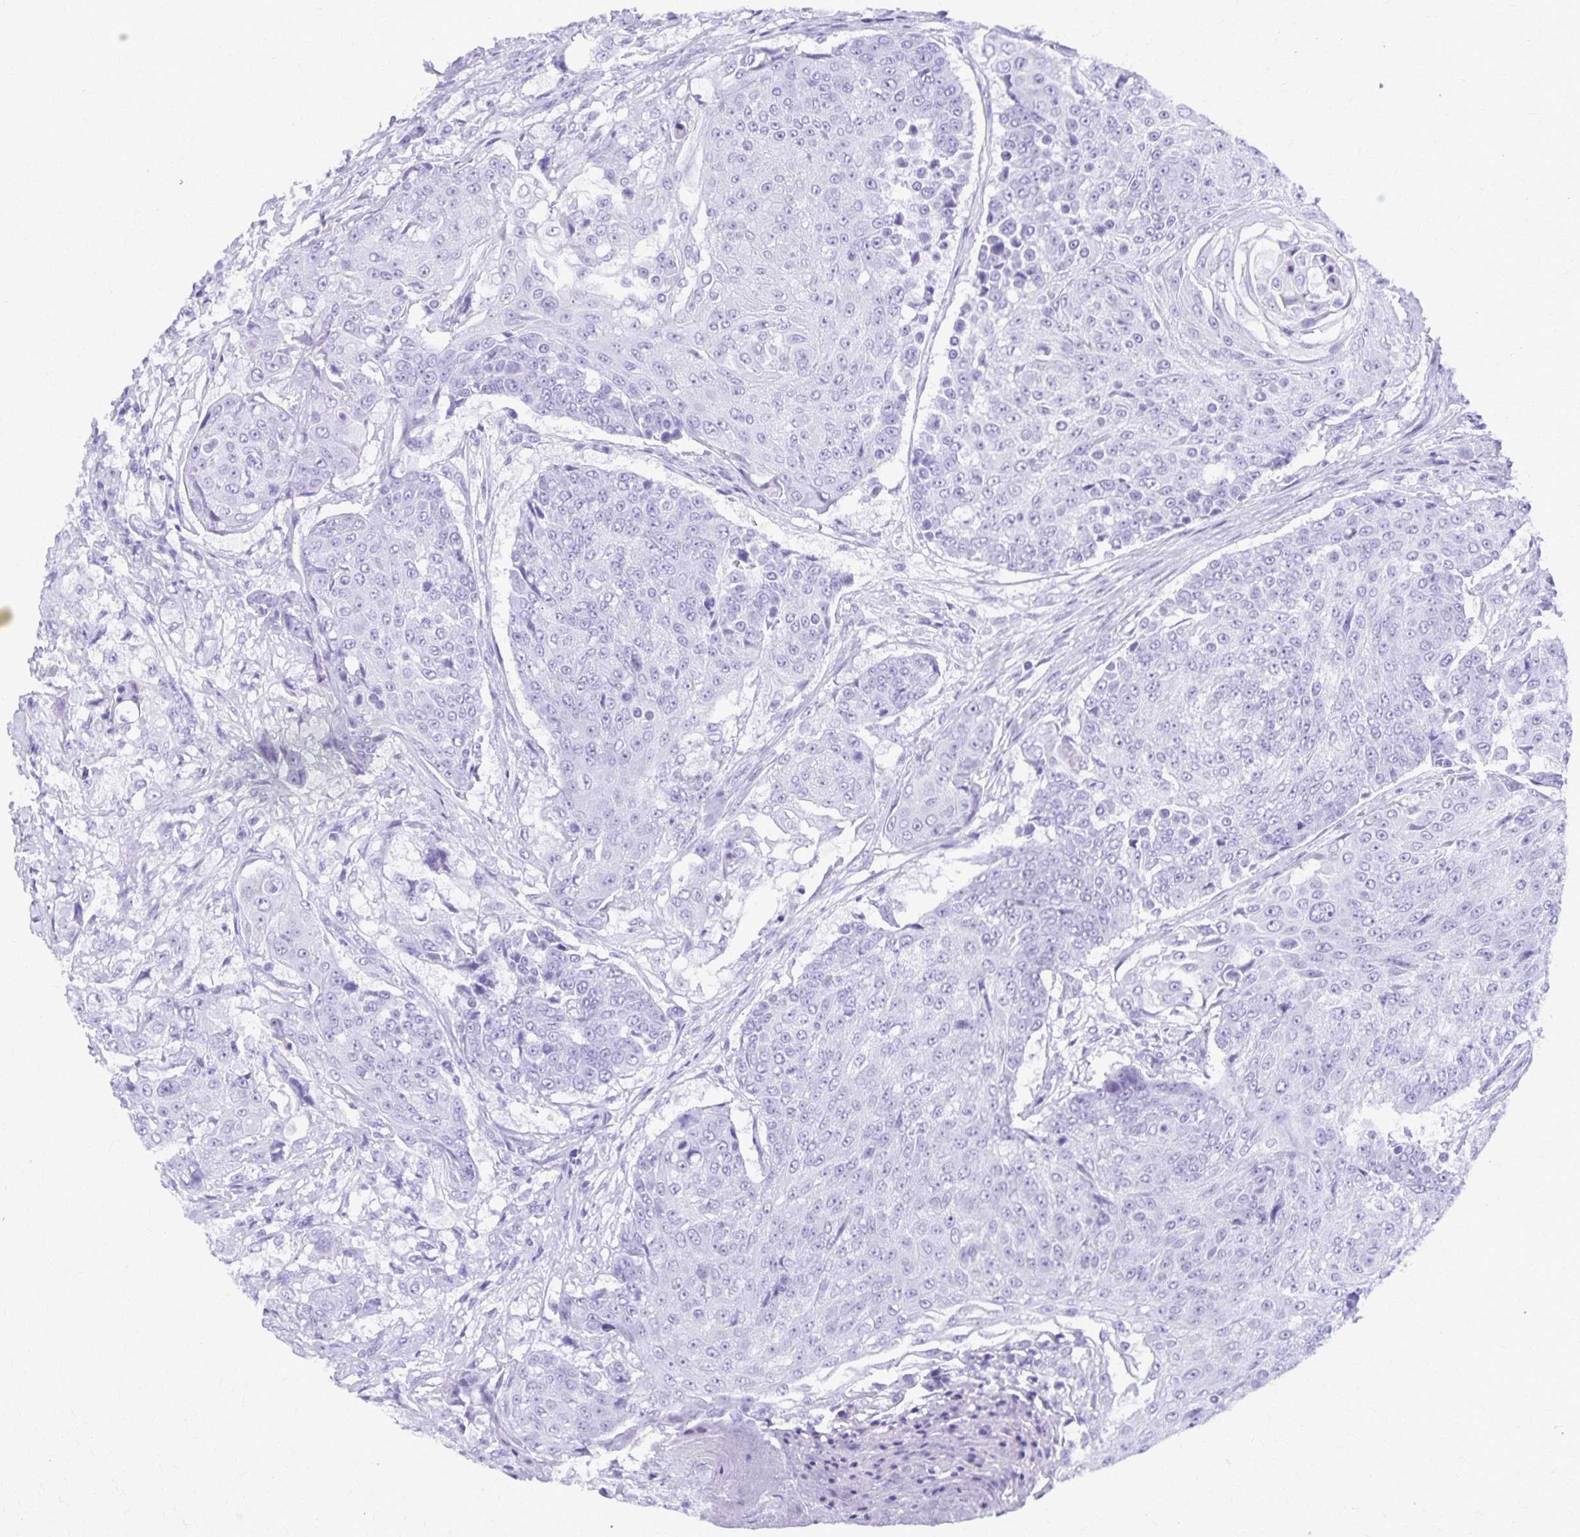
{"staining": {"intensity": "negative", "quantity": "none", "location": "none"}, "tissue": "urothelial cancer", "cell_type": "Tumor cells", "image_type": "cancer", "snomed": [{"axis": "morphology", "description": "Urothelial carcinoma, High grade"}, {"axis": "topography", "description": "Urinary bladder"}], "caption": "This is an IHC image of urothelial cancer. There is no staining in tumor cells.", "gene": "DEFA5", "patient": {"sex": "female", "age": 63}}